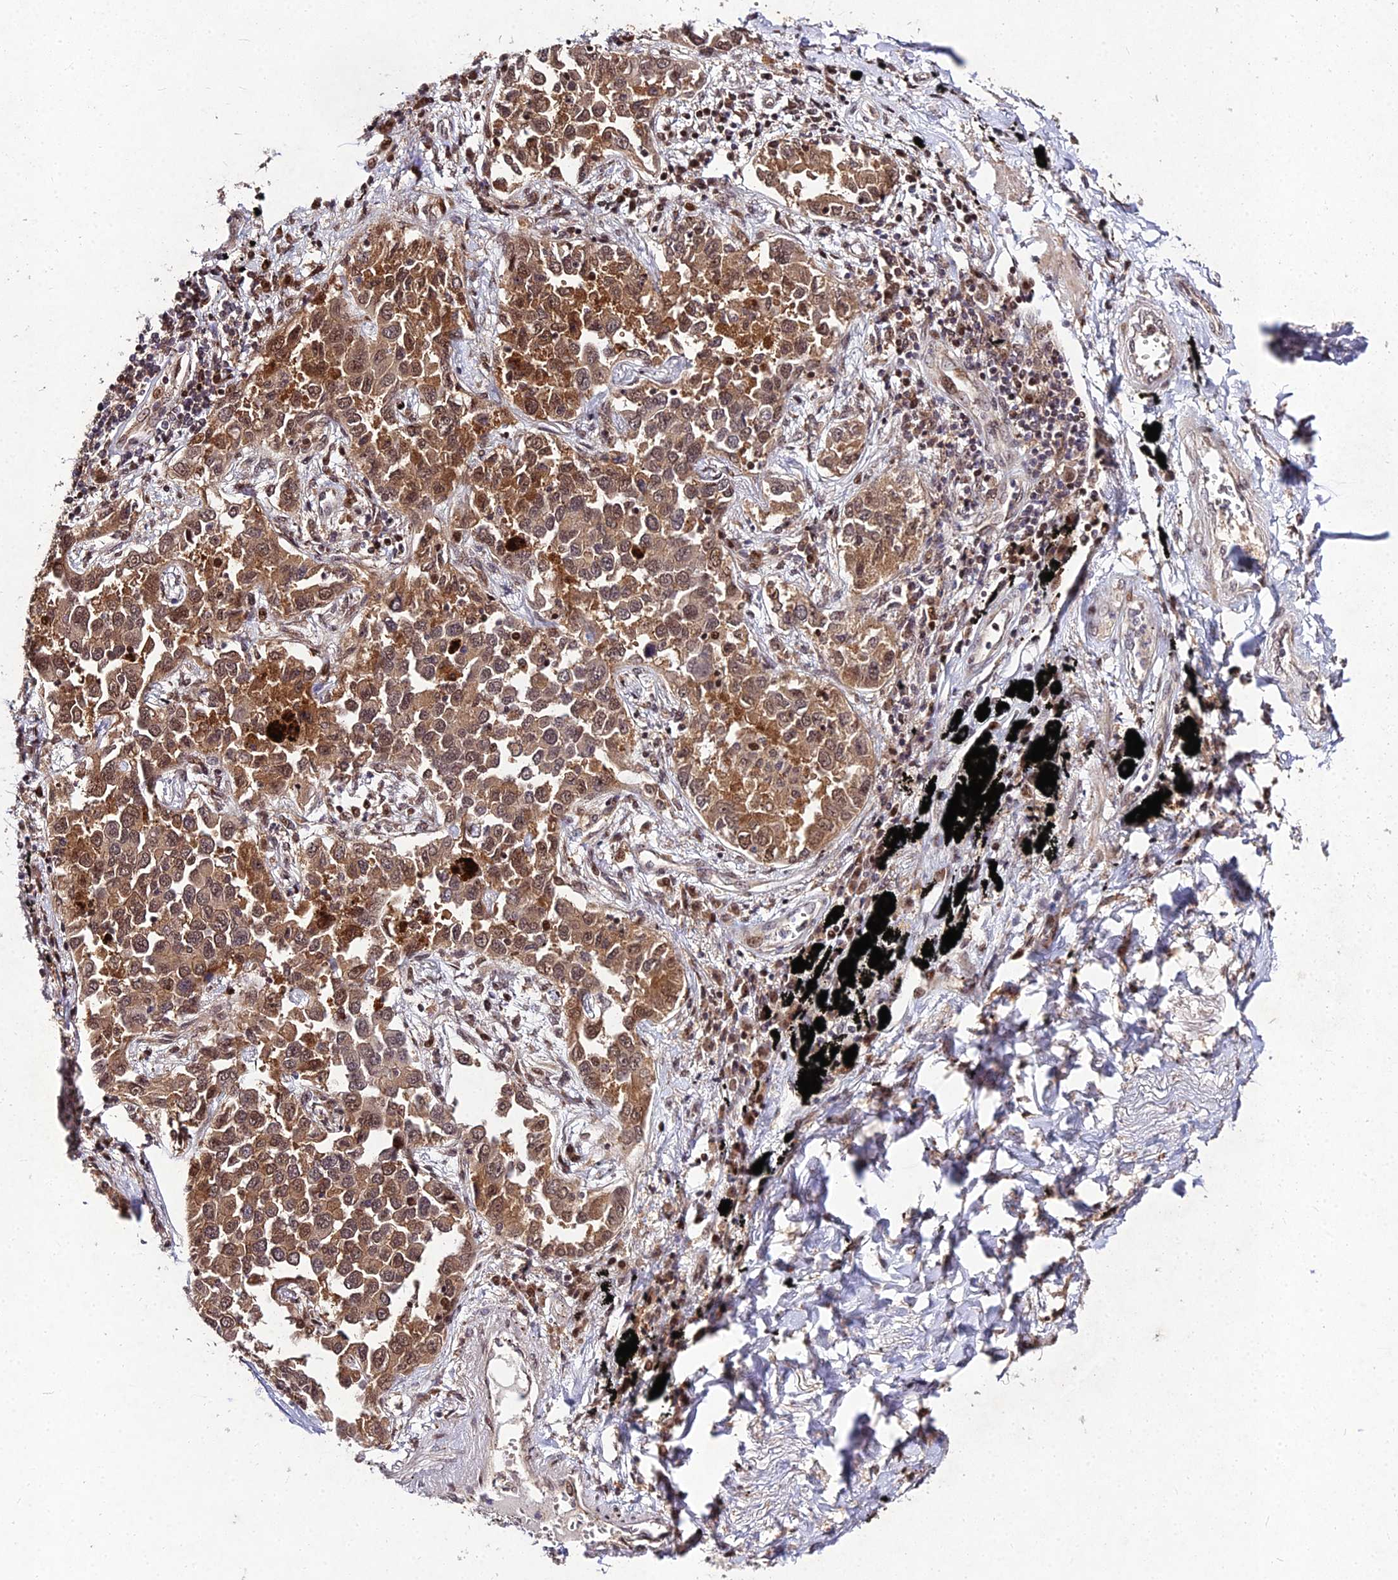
{"staining": {"intensity": "moderate", "quantity": ">75%", "location": "cytoplasmic/membranous,nuclear"}, "tissue": "lung cancer", "cell_type": "Tumor cells", "image_type": "cancer", "snomed": [{"axis": "morphology", "description": "Adenocarcinoma, NOS"}, {"axis": "topography", "description": "Lung"}], "caption": "Human lung cancer stained for a protein (brown) reveals moderate cytoplasmic/membranous and nuclear positive expression in about >75% of tumor cells.", "gene": "MKKS", "patient": {"sex": "male", "age": 67}}